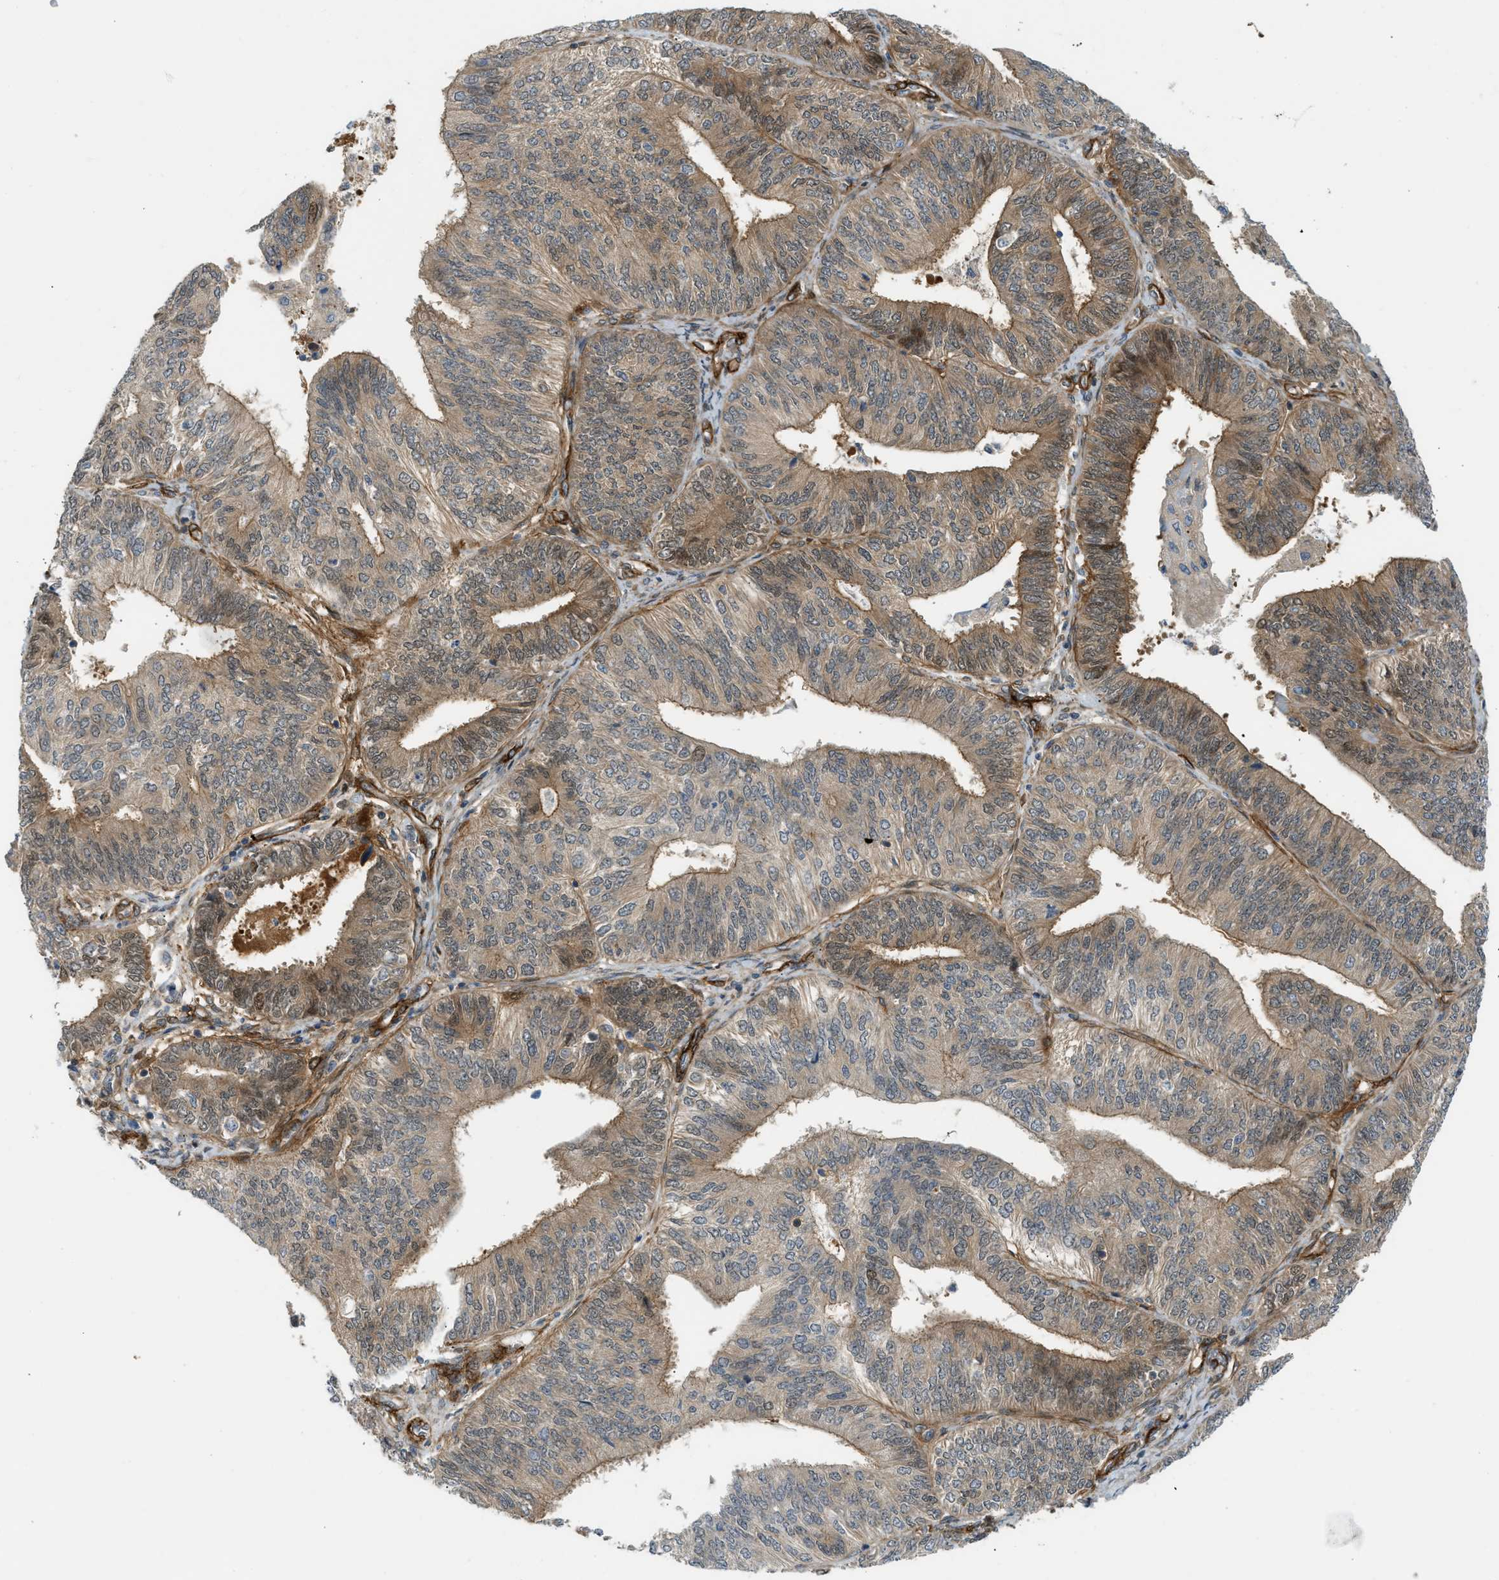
{"staining": {"intensity": "moderate", "quantity": ">75%", "location": "cytoplasmic/membranous"}, "tissue": "endometrial cancer", "cell_type": "Tumor cells", "image_type": "cancer", "snomed": [{"axis": "morphology", "description": "Adenocarcinoma, NOS"}, {"axis": "topography", "description": "Endometrium"}], "caption": "Immunohistochemistry micrograph of human endometrial adenocarcinoma stained for a protein (brown), which reveals medium levels of moderate cytoplasmic/membranous positivity in about >75% of tumor cells.", "gene": "EDNRA", "patient": {"sex": "female", "age": 58}}